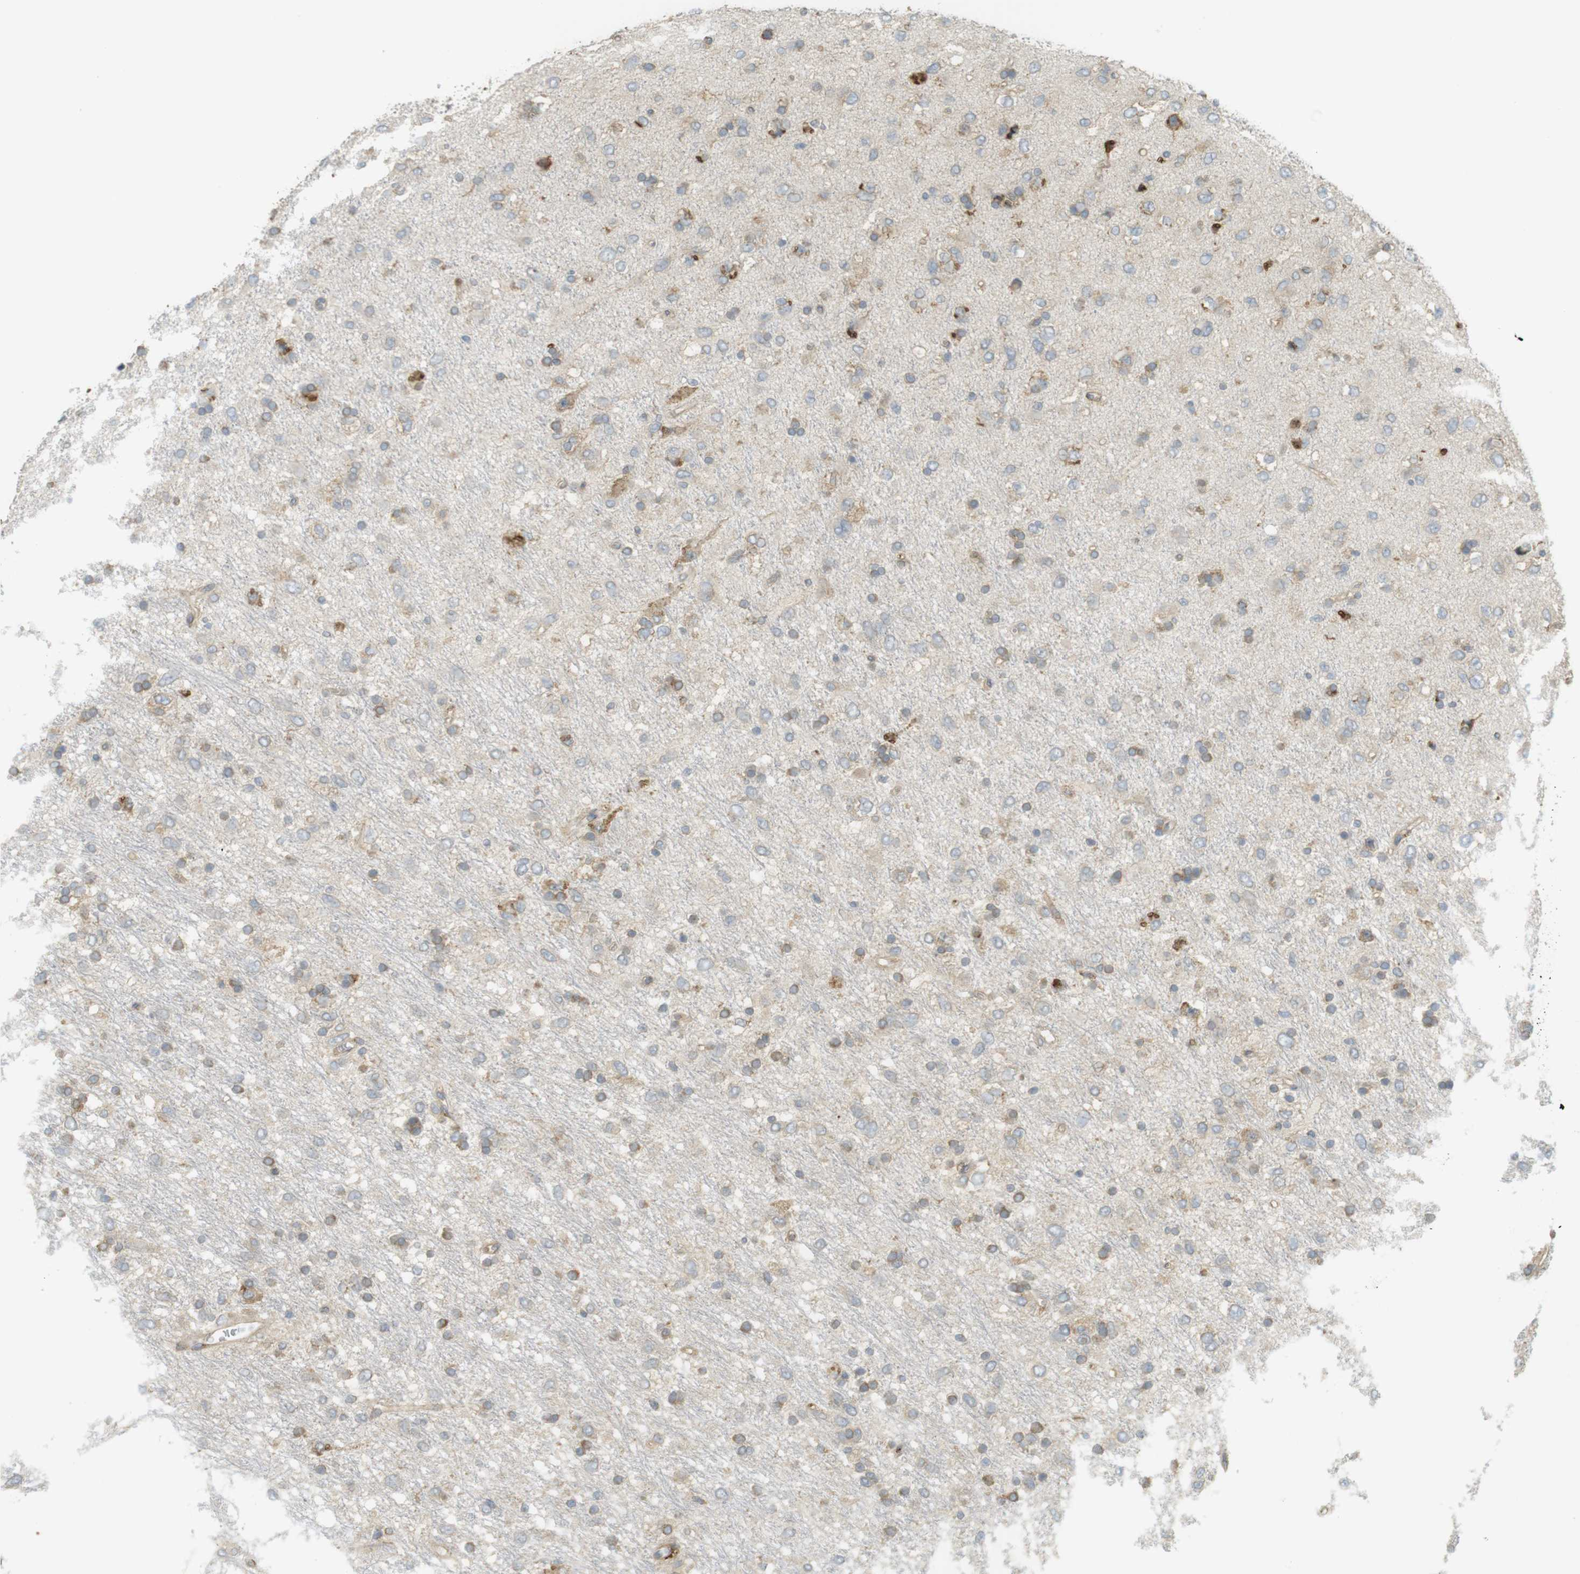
{"staining": {"intensity": "moderate", "quantity": "<25%", "location": "cytoplasmic/membranous"}, "tissue": "glioma", "cell_type": "Tumor cells", "image_type": "cancer", "snomed": [{"axis": "morphology", "description": "Glioma, malignant, Low grade"}, {"axis": "topography", "description": "Brain"}], "caption": "This histopathology image exhibits immunohistochemistry (IHC) staining of human glioma, with low moderate cytoplasmic/membranous staining in approximately <25% of tumor cells.", "gene": "MBOAT2", "patient": {"sex": "male", "age": 77}}